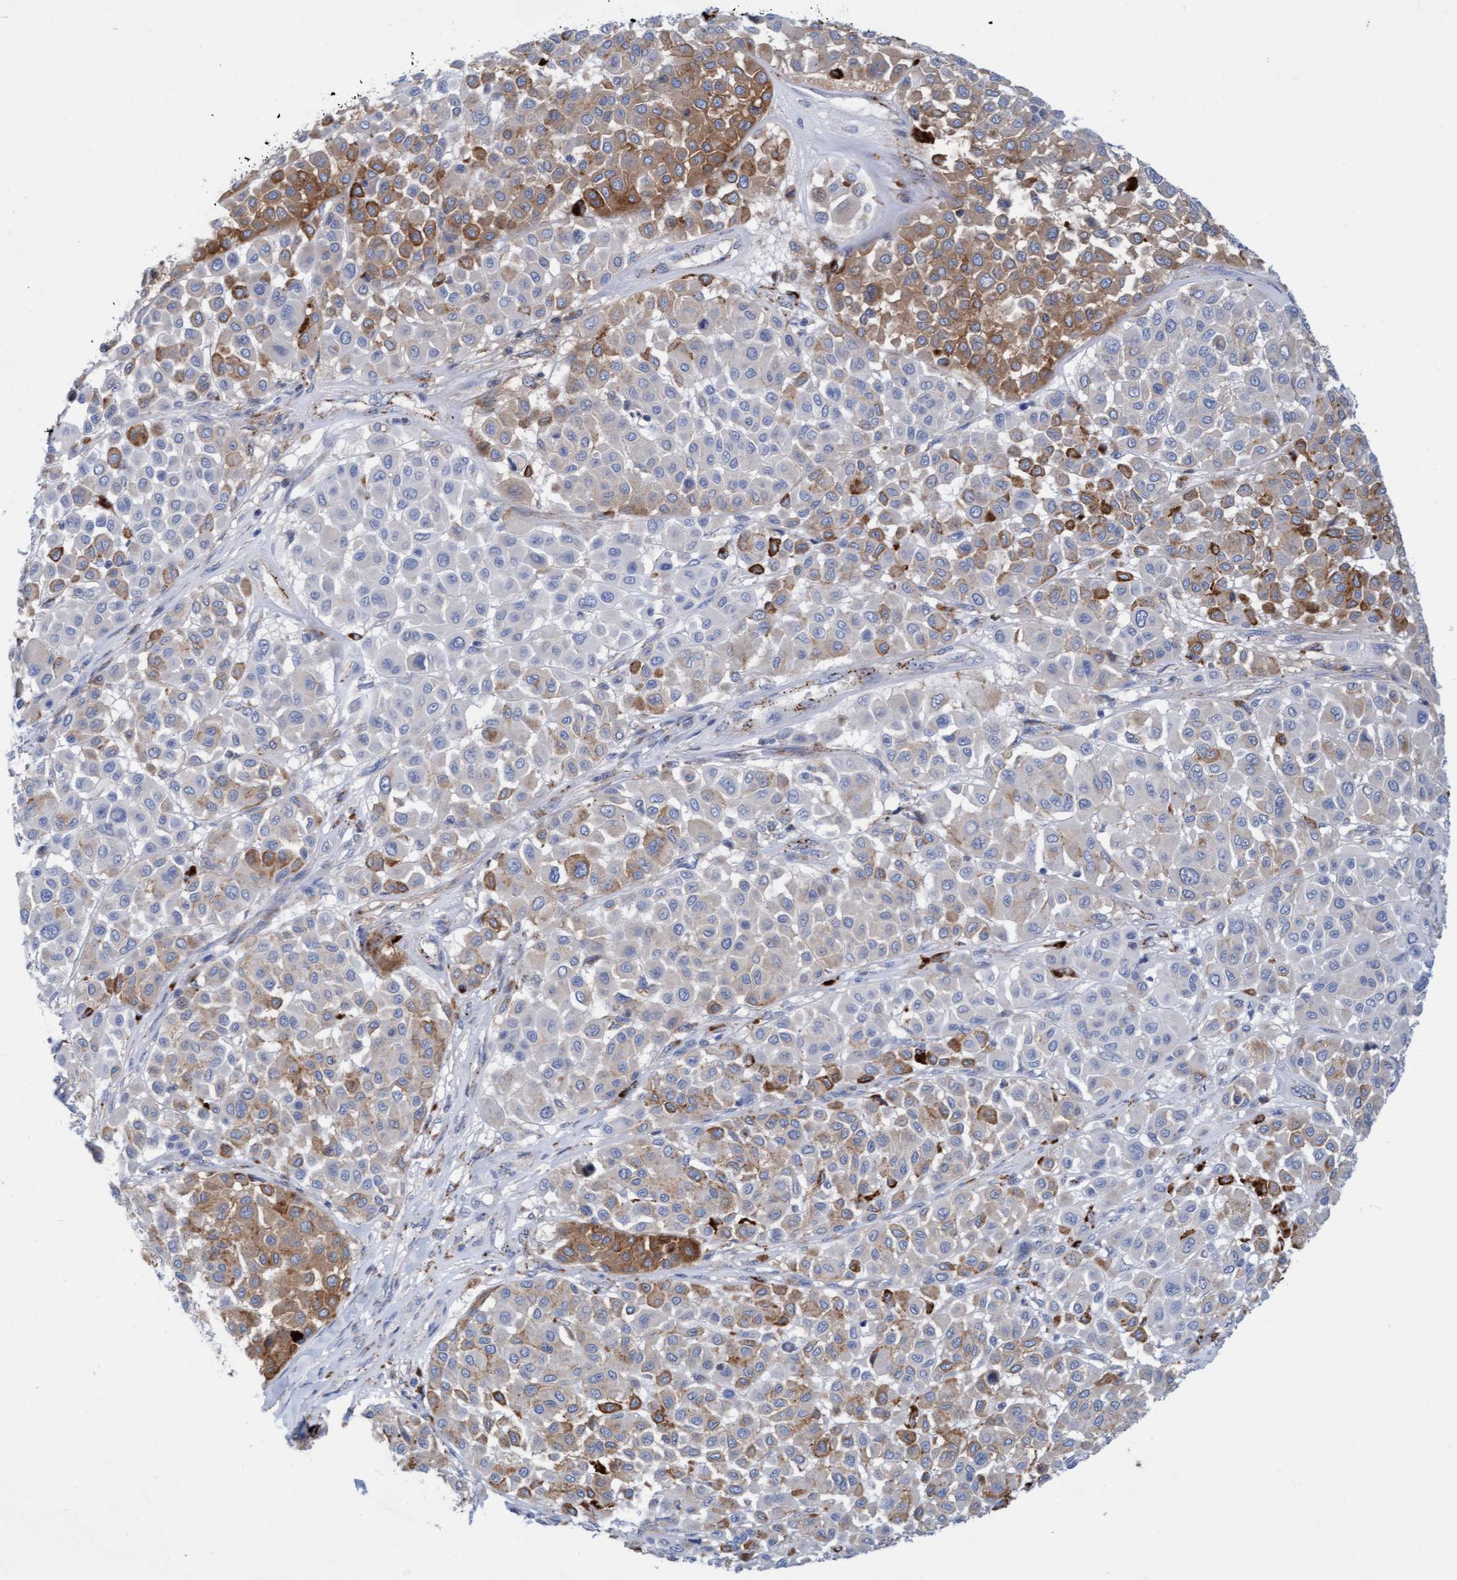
{"staining": {"intensity": "moderate", "quantity": "25%-75%", "location": "cytoplasmic/membranous"}, "tissue": "melanoma", "cell_type": "Tumor cells", "image_type": "cancer", "snomed": [{"axis": "morphology", "description": "Malignant melanoma, Metastatic site"}, {"axis": "topography", "description": "Soft tissue"}], "caption": "Immunohistochemical staining of human malignant melanoma (metastatic site) displays medium levels of moderate cytoplasmic/membranous protein staining in approximately 25%-75% of tumor cells.", "gene": "SGSH", "patient": {"sex": "male", "age": 41}}